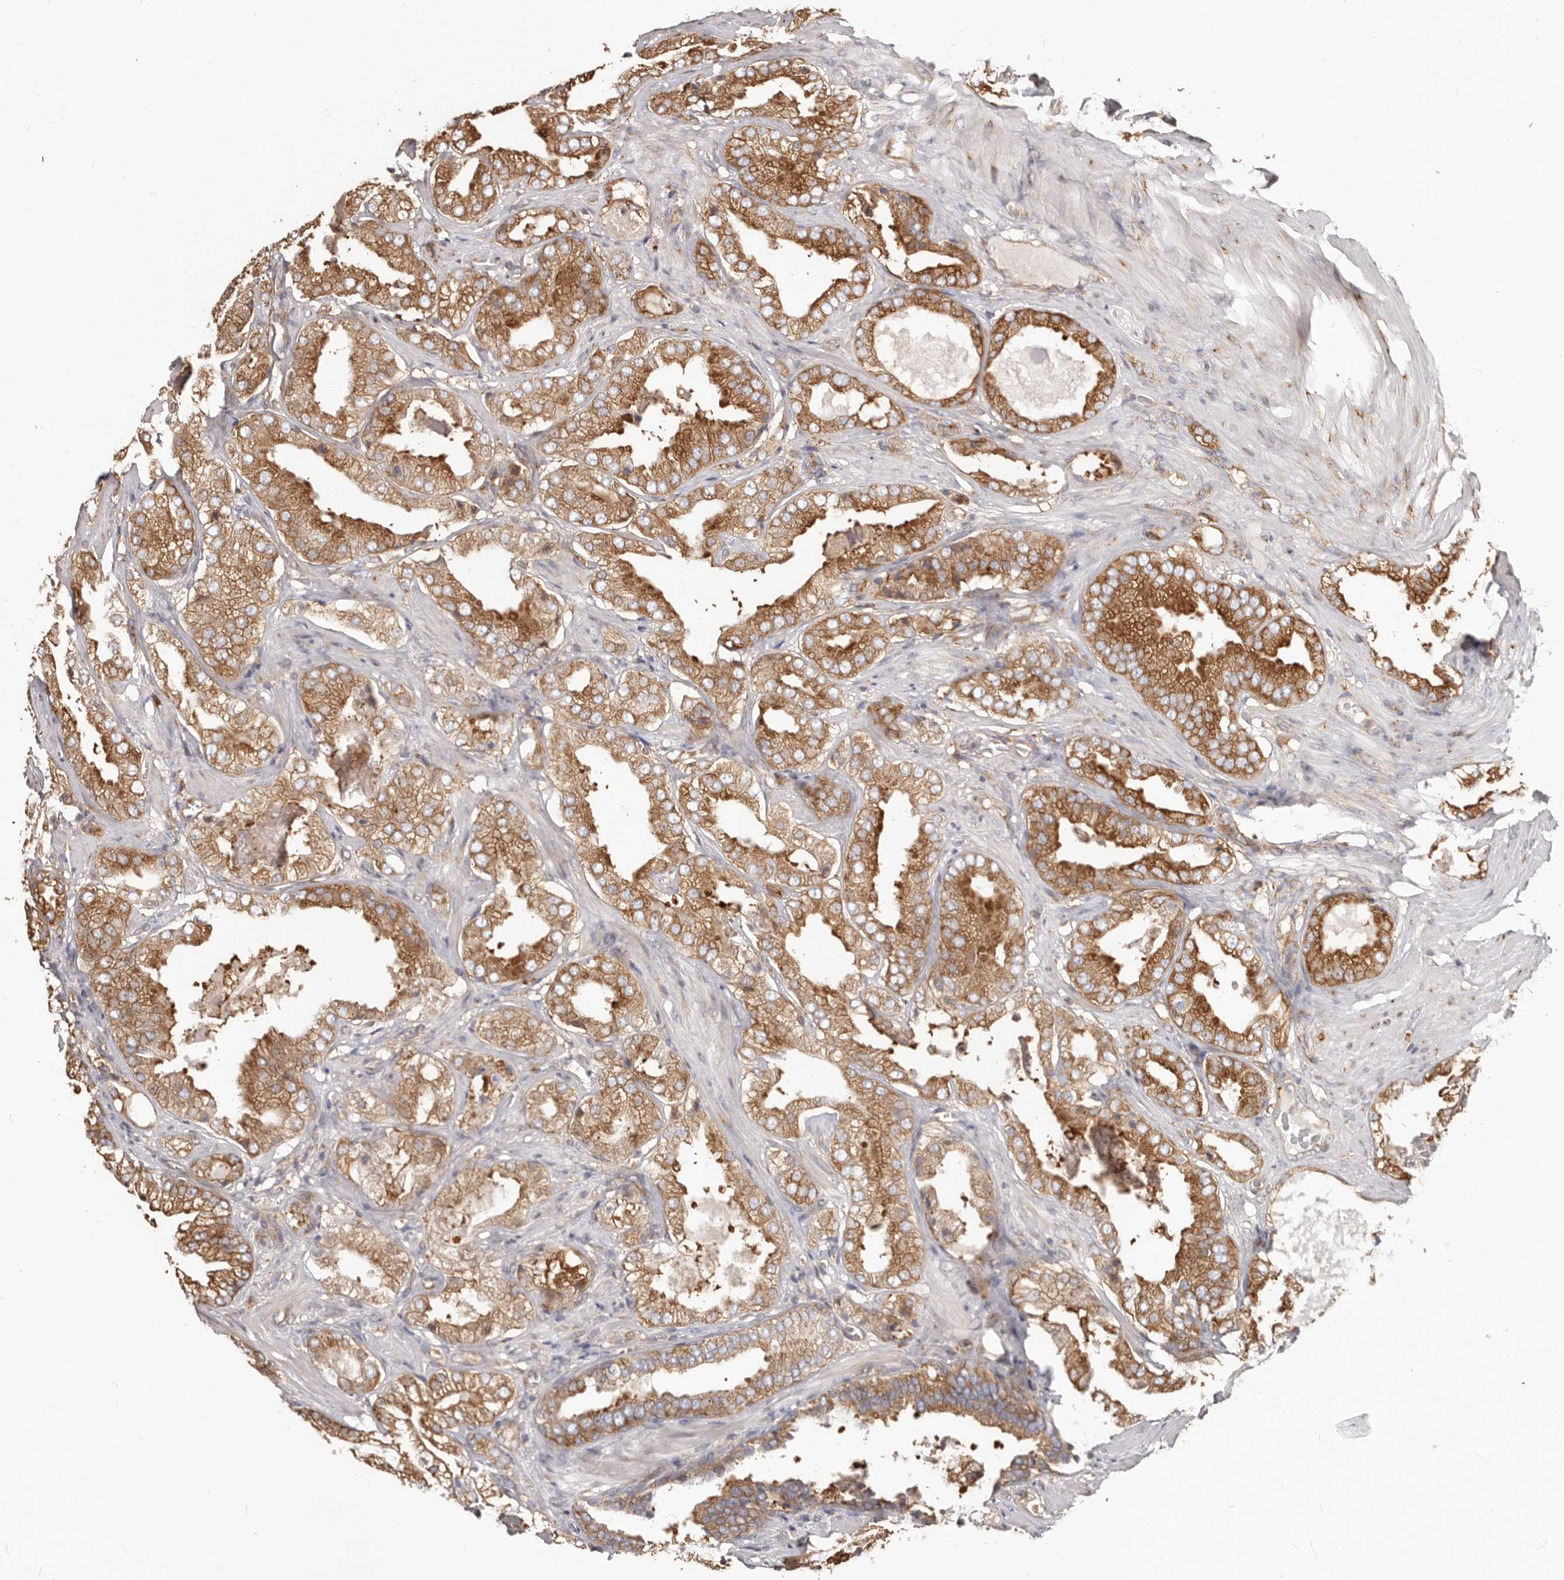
{"staining": {"intensity": "strong", "quantity": ">75%", "location": "cytoplasmic/membranous"}, "tissue": "prostate cancer", "cell_type": "Tumor cells", "image_type": "cancer", "snomed": [{"axis": "morphology", "description": "Adenocarcinoma, High grade"}, {"axis": "topography", "description": "Prostate"}], "caption": "Tumor cells display strong cytoplasmic/membranous positivity in about >75% of cells in adenocarcinoma (high-grade) (prostate). (brown staining indicates protein expression, while blue staining denotes nuclei).", "gene": "EPRS1", "patient": {"sex": "male", "age": 58}}